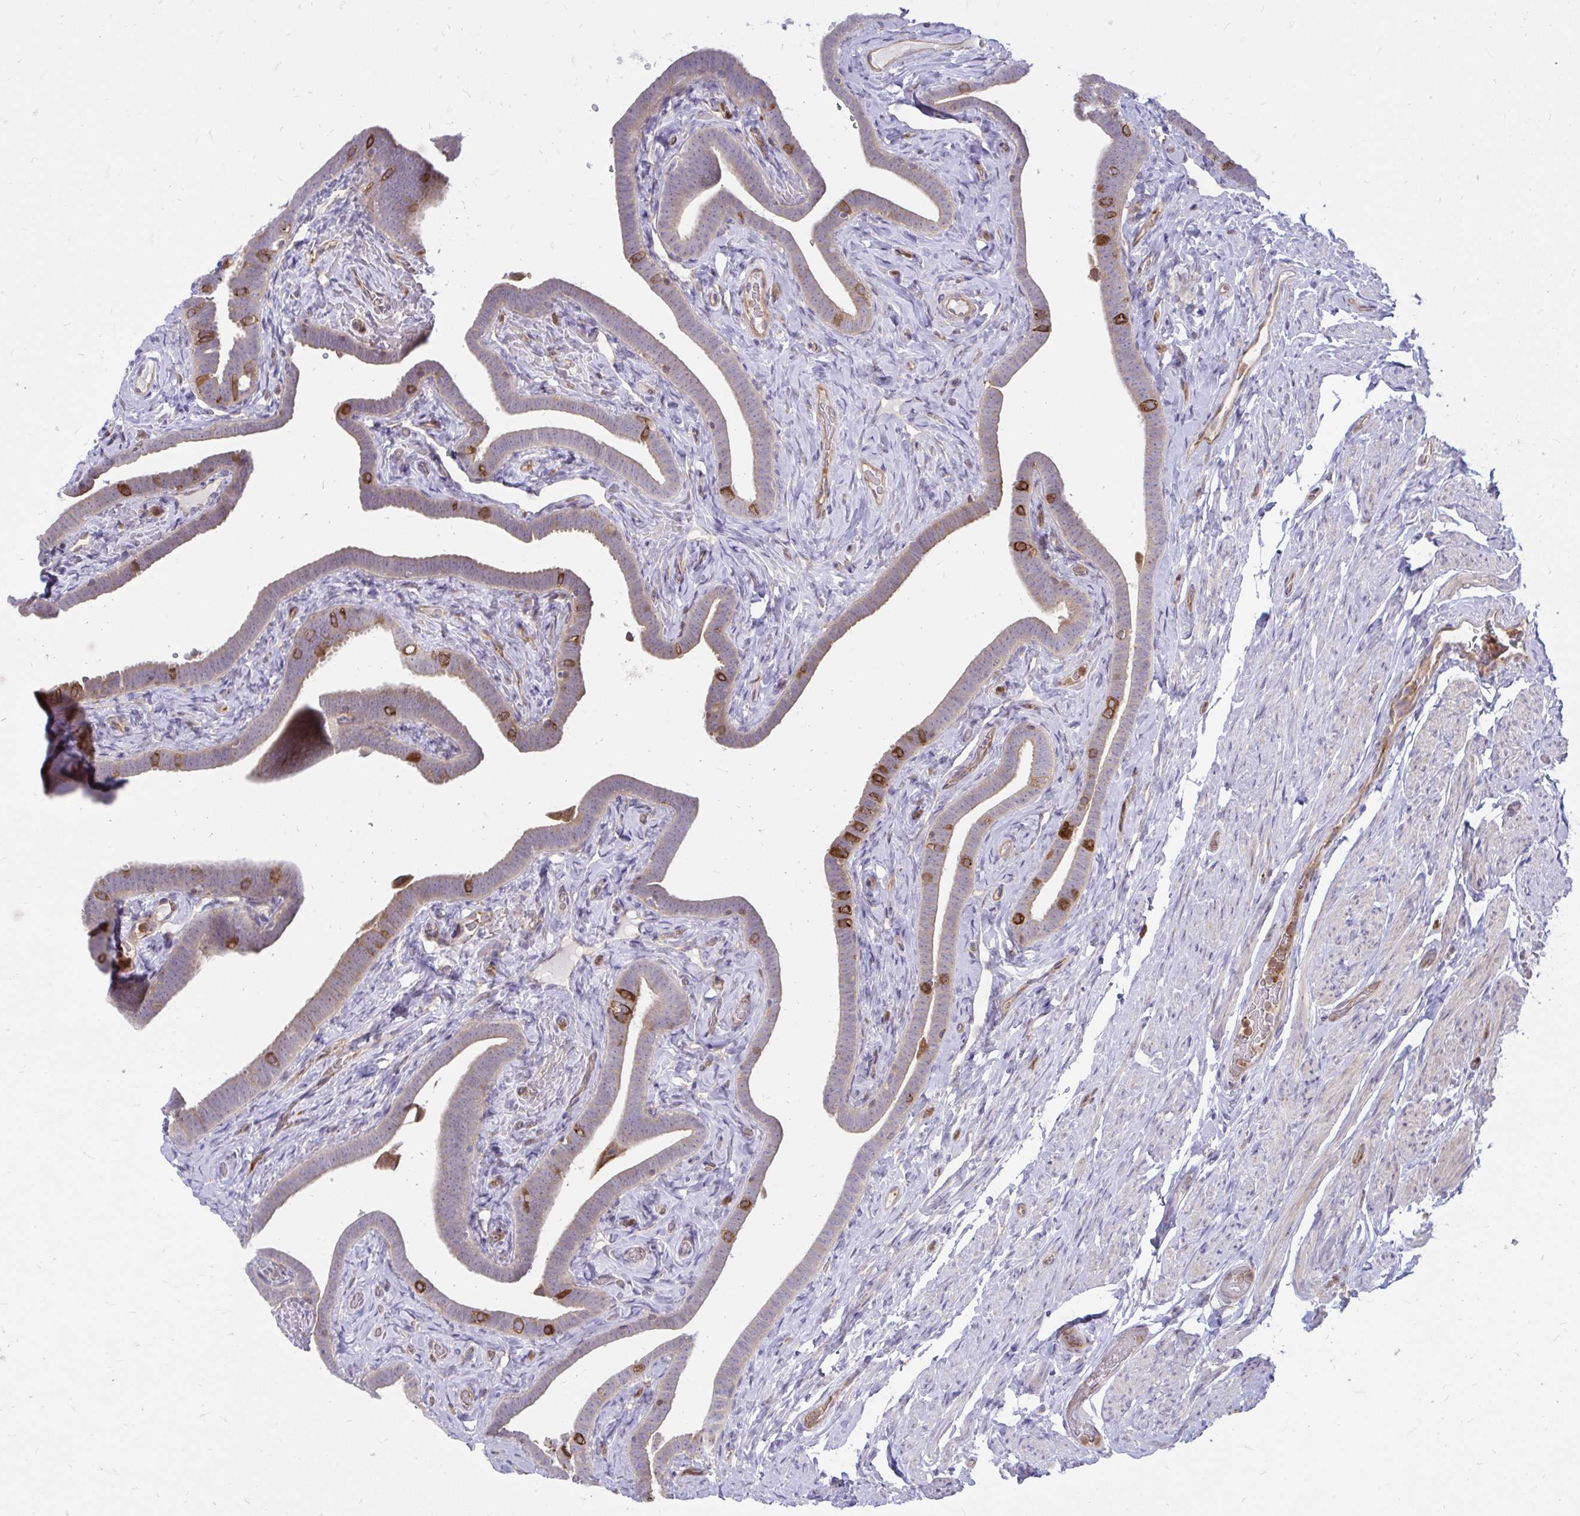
{"staining": {"intensity": "moderate", "quantity": "25%-75%", "location": "cytoplasmic/membranous"}, "tissue": "fallopian tube", "cell_type": "Glandular cells", "image_type": "normal", "snomed": [{"axis": "morphology", "description": "Normal tissue, NOS"}, {"axis": "topography", "description": "Fallopian tube"}], "caption": "This micrograph demonstrates immunohistochemistry staining of benign fallopian tube, with medium moderate cytoplasmic/membranous expression in about 25%-75% of glandular cells.", "gene": "ASAP1", "patient": {"sex": "female", "age": 69}}